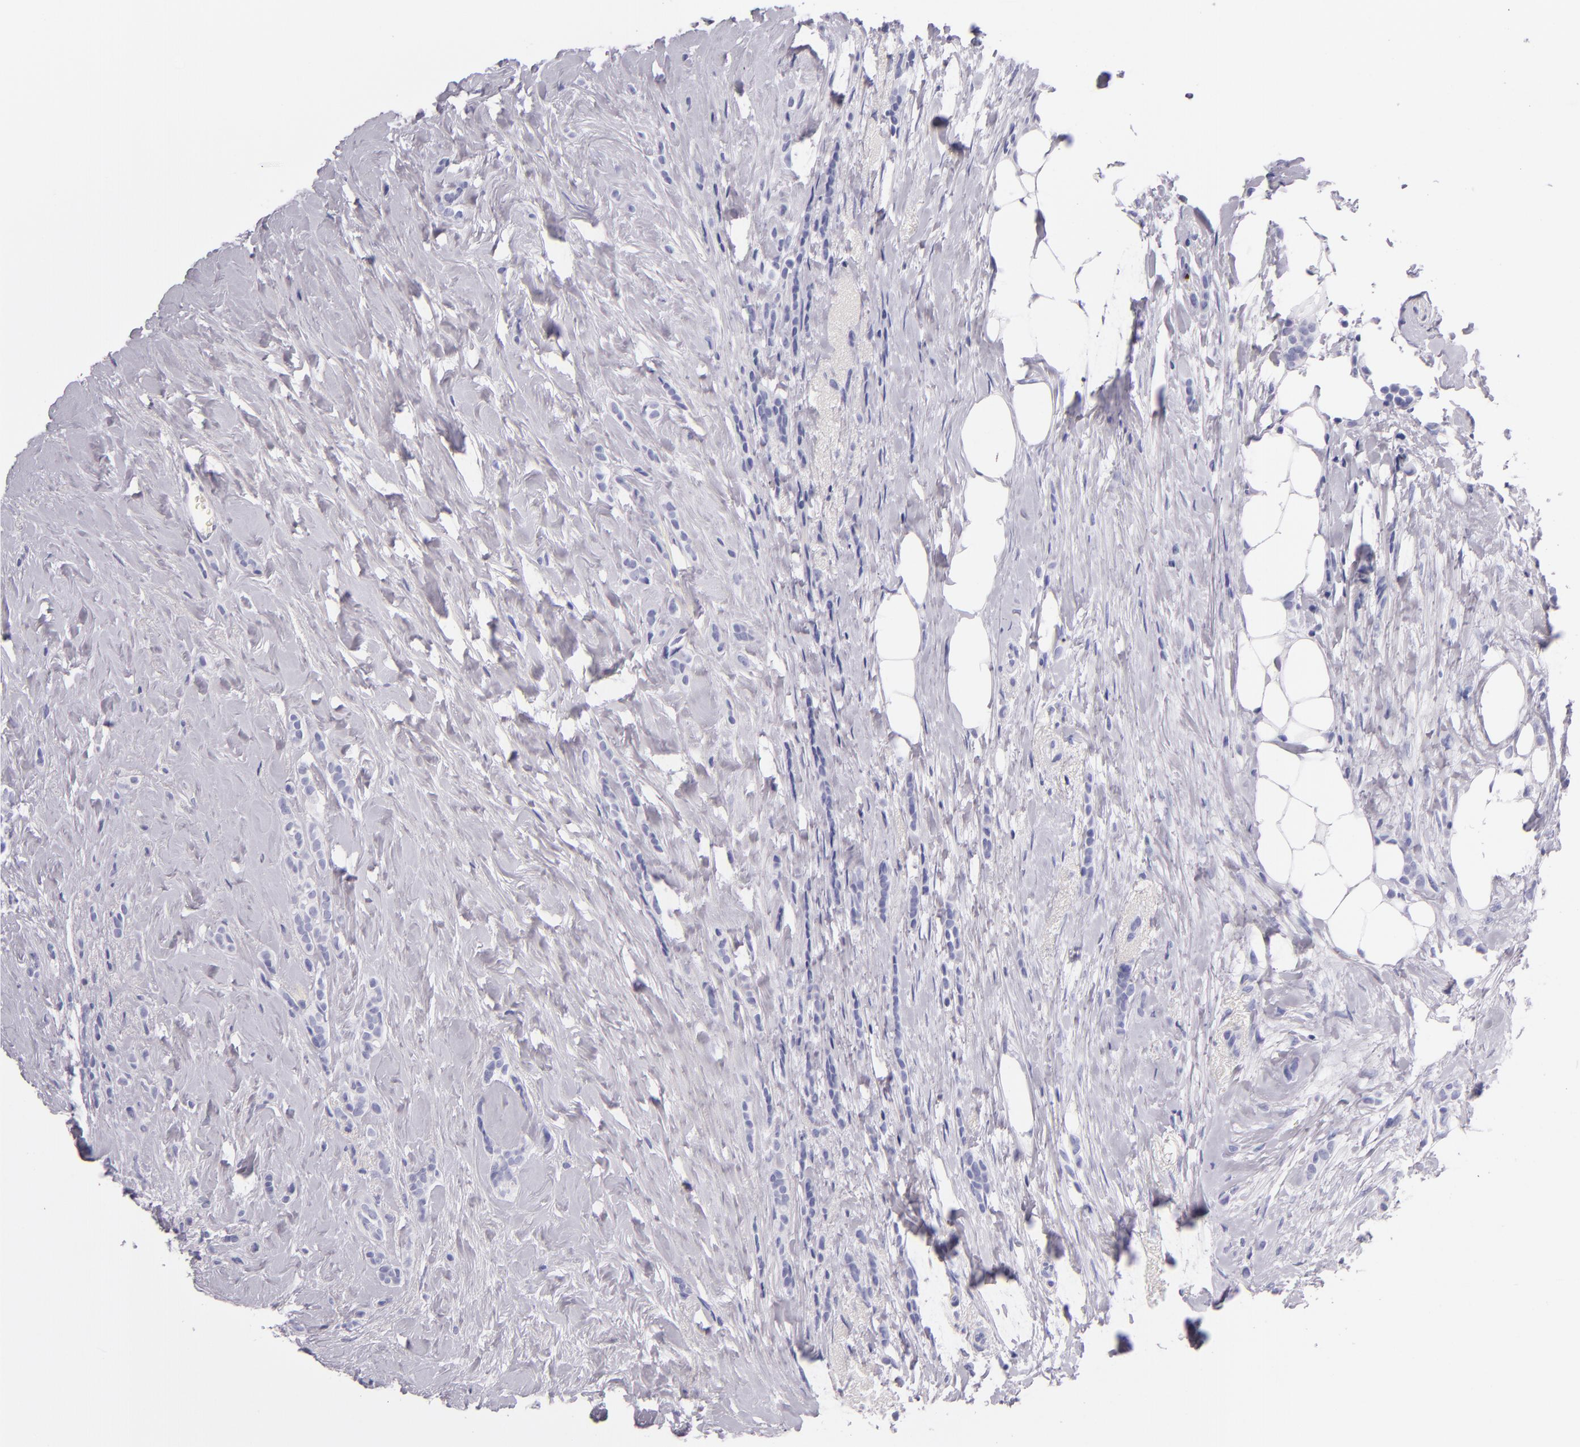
{"staining": {"intensity": "negative", "quantity": "none", "location": "none"}, "tissue": "breast cancer", "cell_type": "Tumor cells", "image_type": "cancer", "snomed": [{"axis": "morphology", "description": "Lobular carcinoma"}, {"axis": "topography", "description": "Breast"}], "caption": "This is an IHC image of lobular carcinoma (breast). There is no expression in tumor cells.", "gene": "GP1BA", "patient": {"sex": "female", "age": 56}}